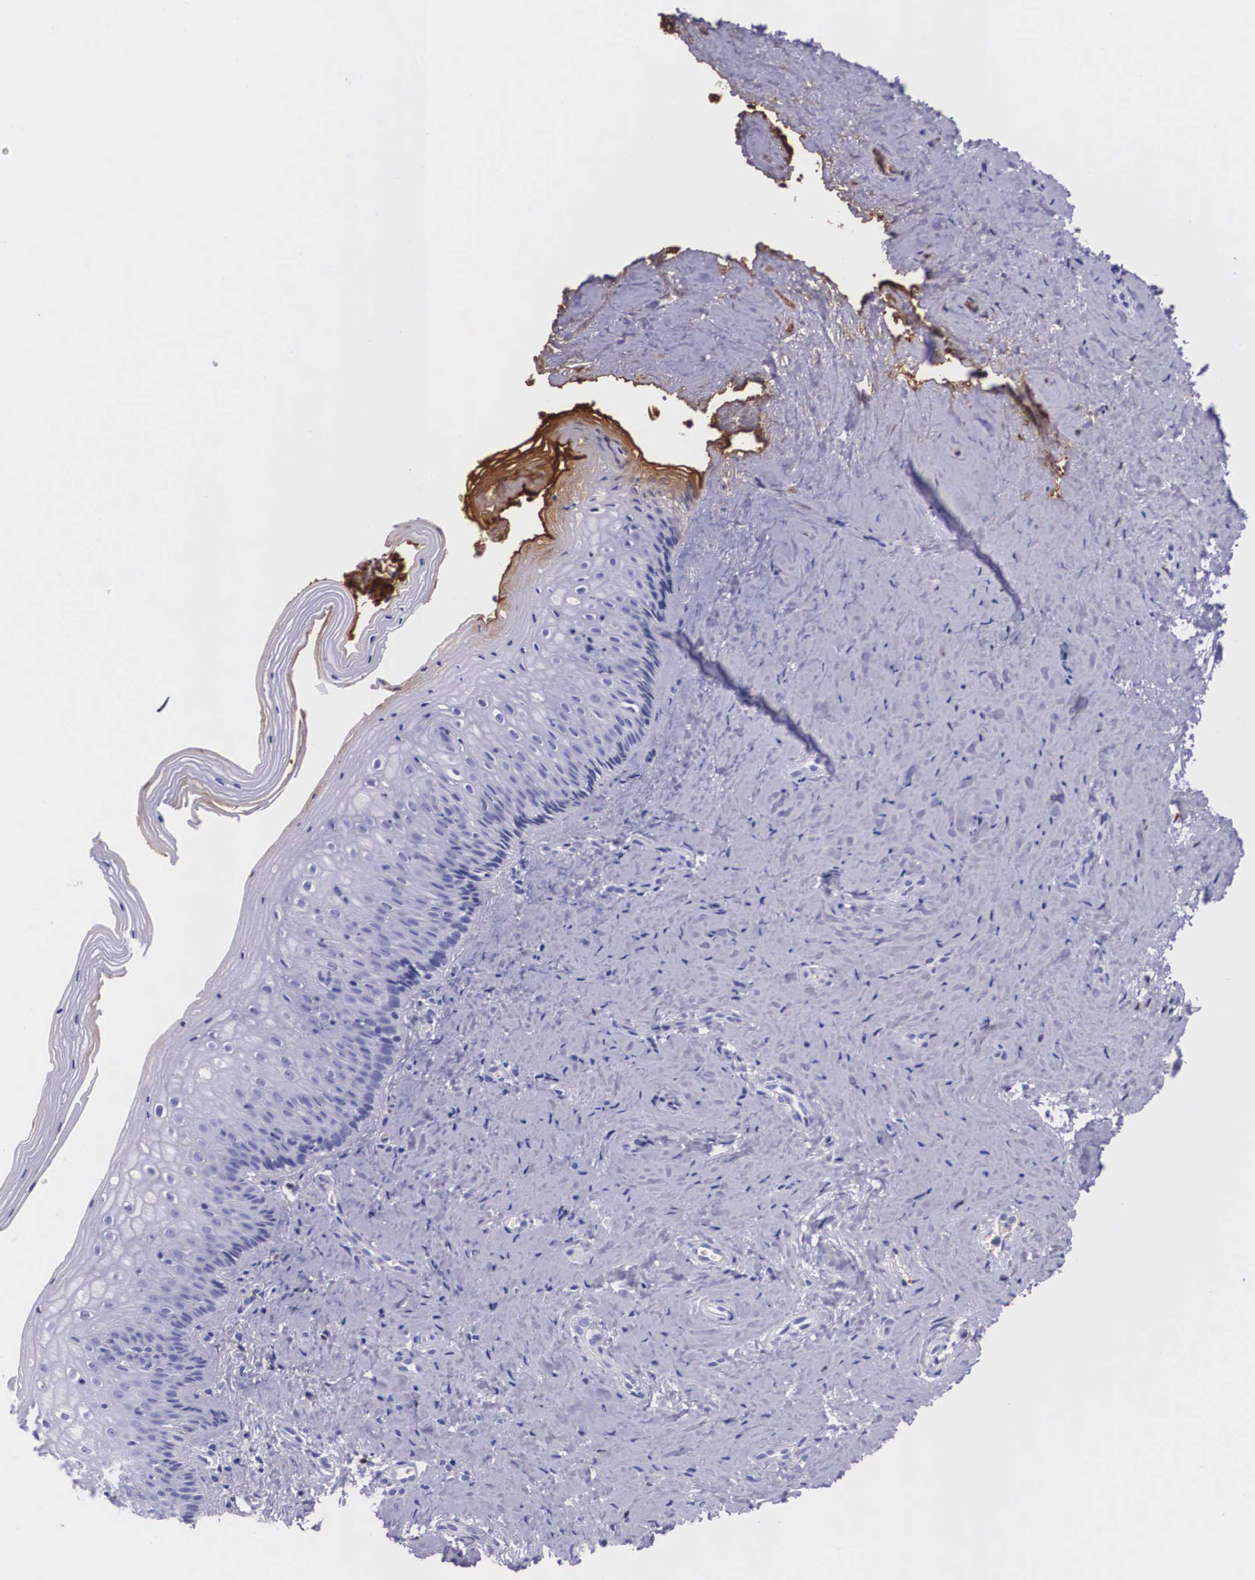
{"staining": {"intensity": "moderate", "quantity": "<25%", "location": "nuclear"}, "tissue": "vagina", "cell_type": "Squamous epithelial cells", "image_type": "normal", "snomed": [{"axis": "morphology", "description": "Normal tissue, NOS"}, {"axis": "topography", "description": "Vagina"}], "caption": "High-power microscopy captured an immunohistochemistry photomicrograph of normal vagina, revealing moderate nuclear expression in about <25% of squamous epithelial cells.", "gene": "PLG", "patient": {"sex": "female", "age": 46}}